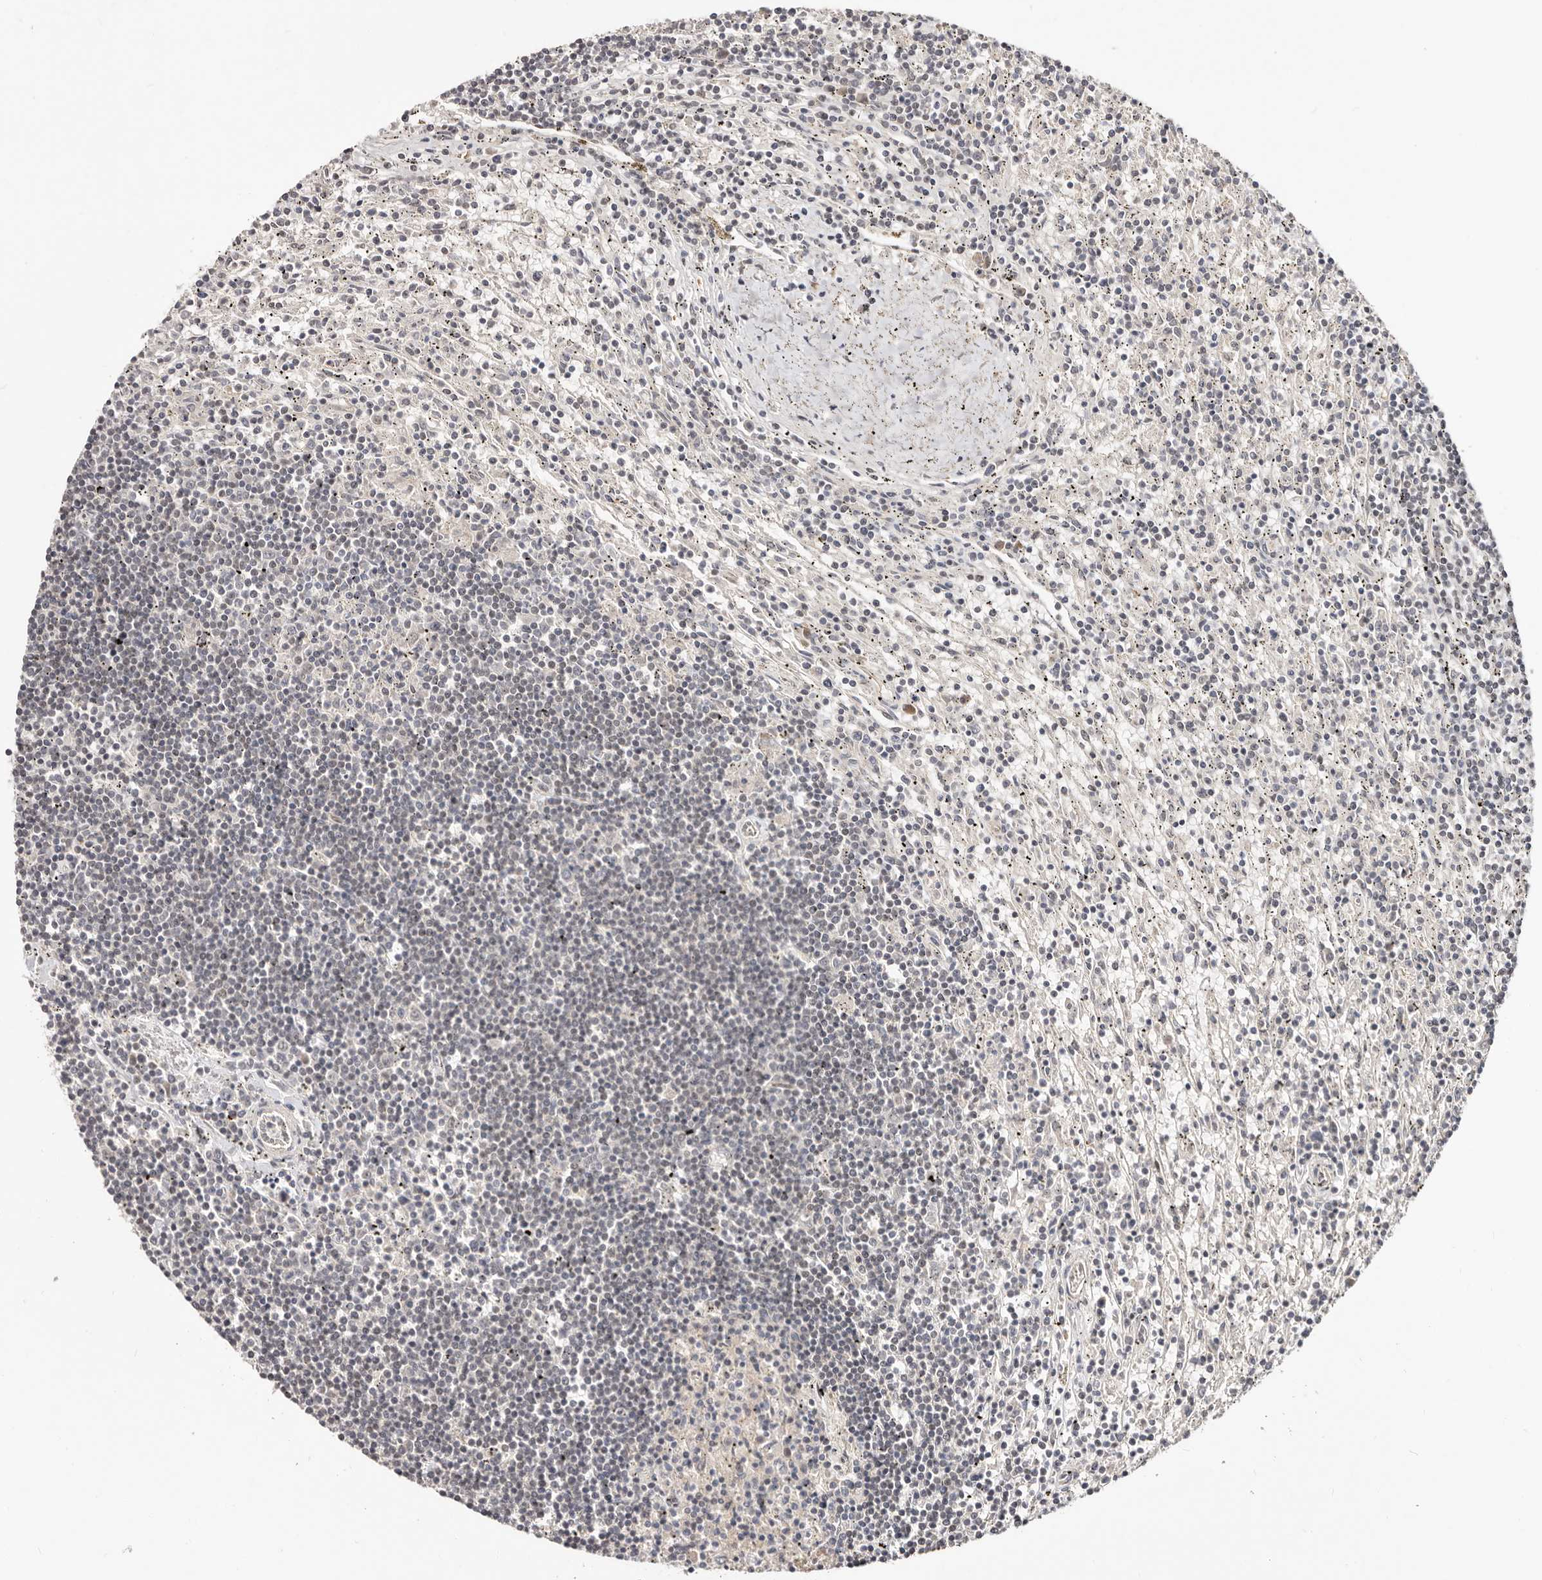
{"staining": {"intensity": "negative", "quantity": "none", "location": "none"}, "tissue": "lymphoma", "cell_type": "Tumor cells", "image_type": "cancer", "snomed": [{"axis": "morphology", "description": "Malignant lymphoma, non-Hodgkin's type, Low grade"}, {"axis": "topography", "description": "Spleen"}], "caption": "Human lymphoma stained for a protein using IHC demonstrates no staining in tumor cells.", "gene": "SRCAP", "patient": {"sex": "male", "age": 76}}